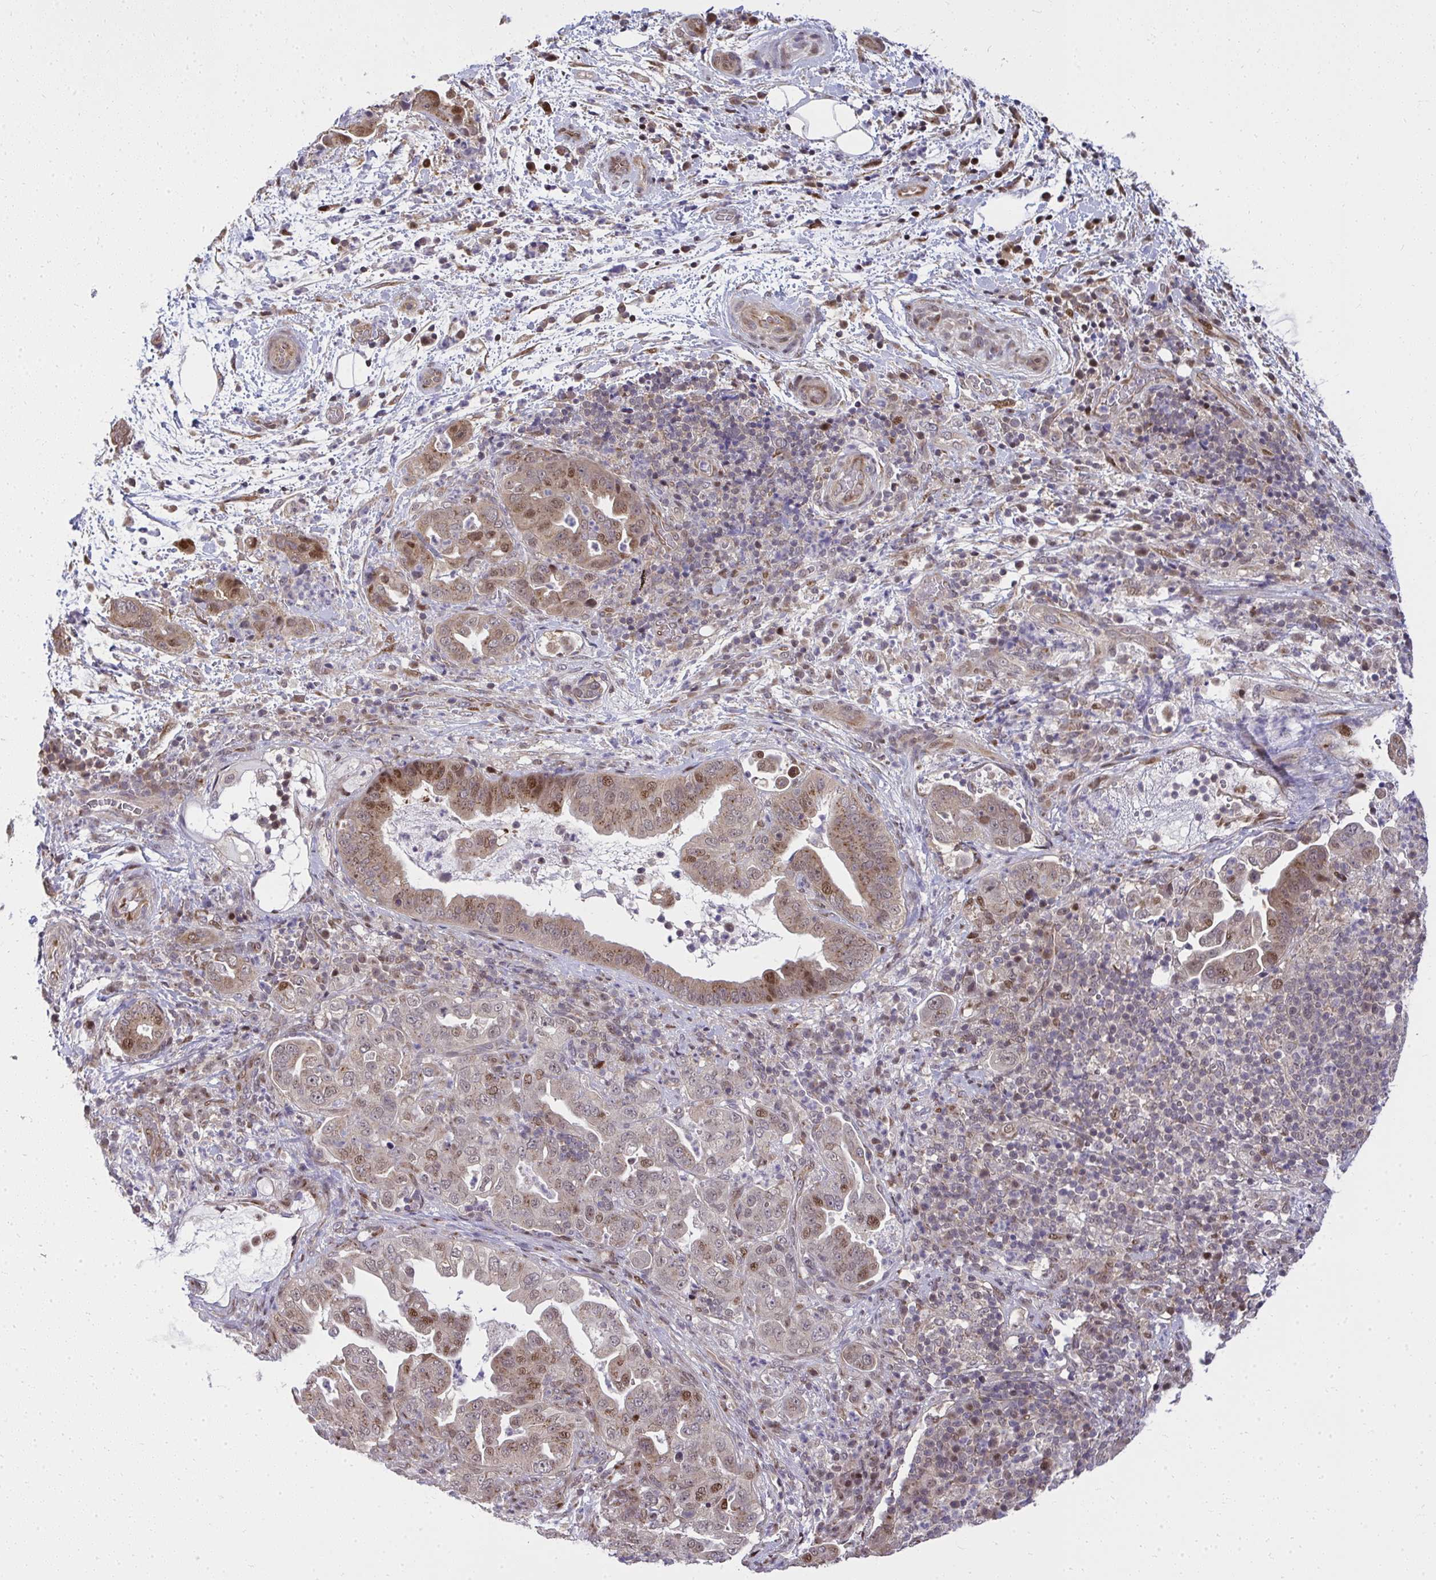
{"staining": {"intensity": "moderate", "quantity": ">75%", "location": "cytoplasmic/membranous,nuclear"}, "tissue": "pancreatic cancer", "cell_type": "Tumor cells", "image_type": "cancer", "snomed": [{"axis": "morphology", "description": "Normal tissue, NOS"}, {"axis": "morphology", "description": "Adenocarcinoma, NOS"}, {"axis": "topography", "description": "Lymph node"}, {"axis": "topography", "description": "Pancreas"}], "caption": "Immunohistochemistry (IHC) histopathology image of neoplastic tissue: human pancreatic cancer stained using IHC exhibits medium levels of moderate protein expression localized specifically in the cytoplasmic/membranous and nuclear of tumor cells, appearing as a cytoplasmic/membranous and nuclear brown color.", "gene": "PIGY", "patient": {"sex": "female", "age": 67}}